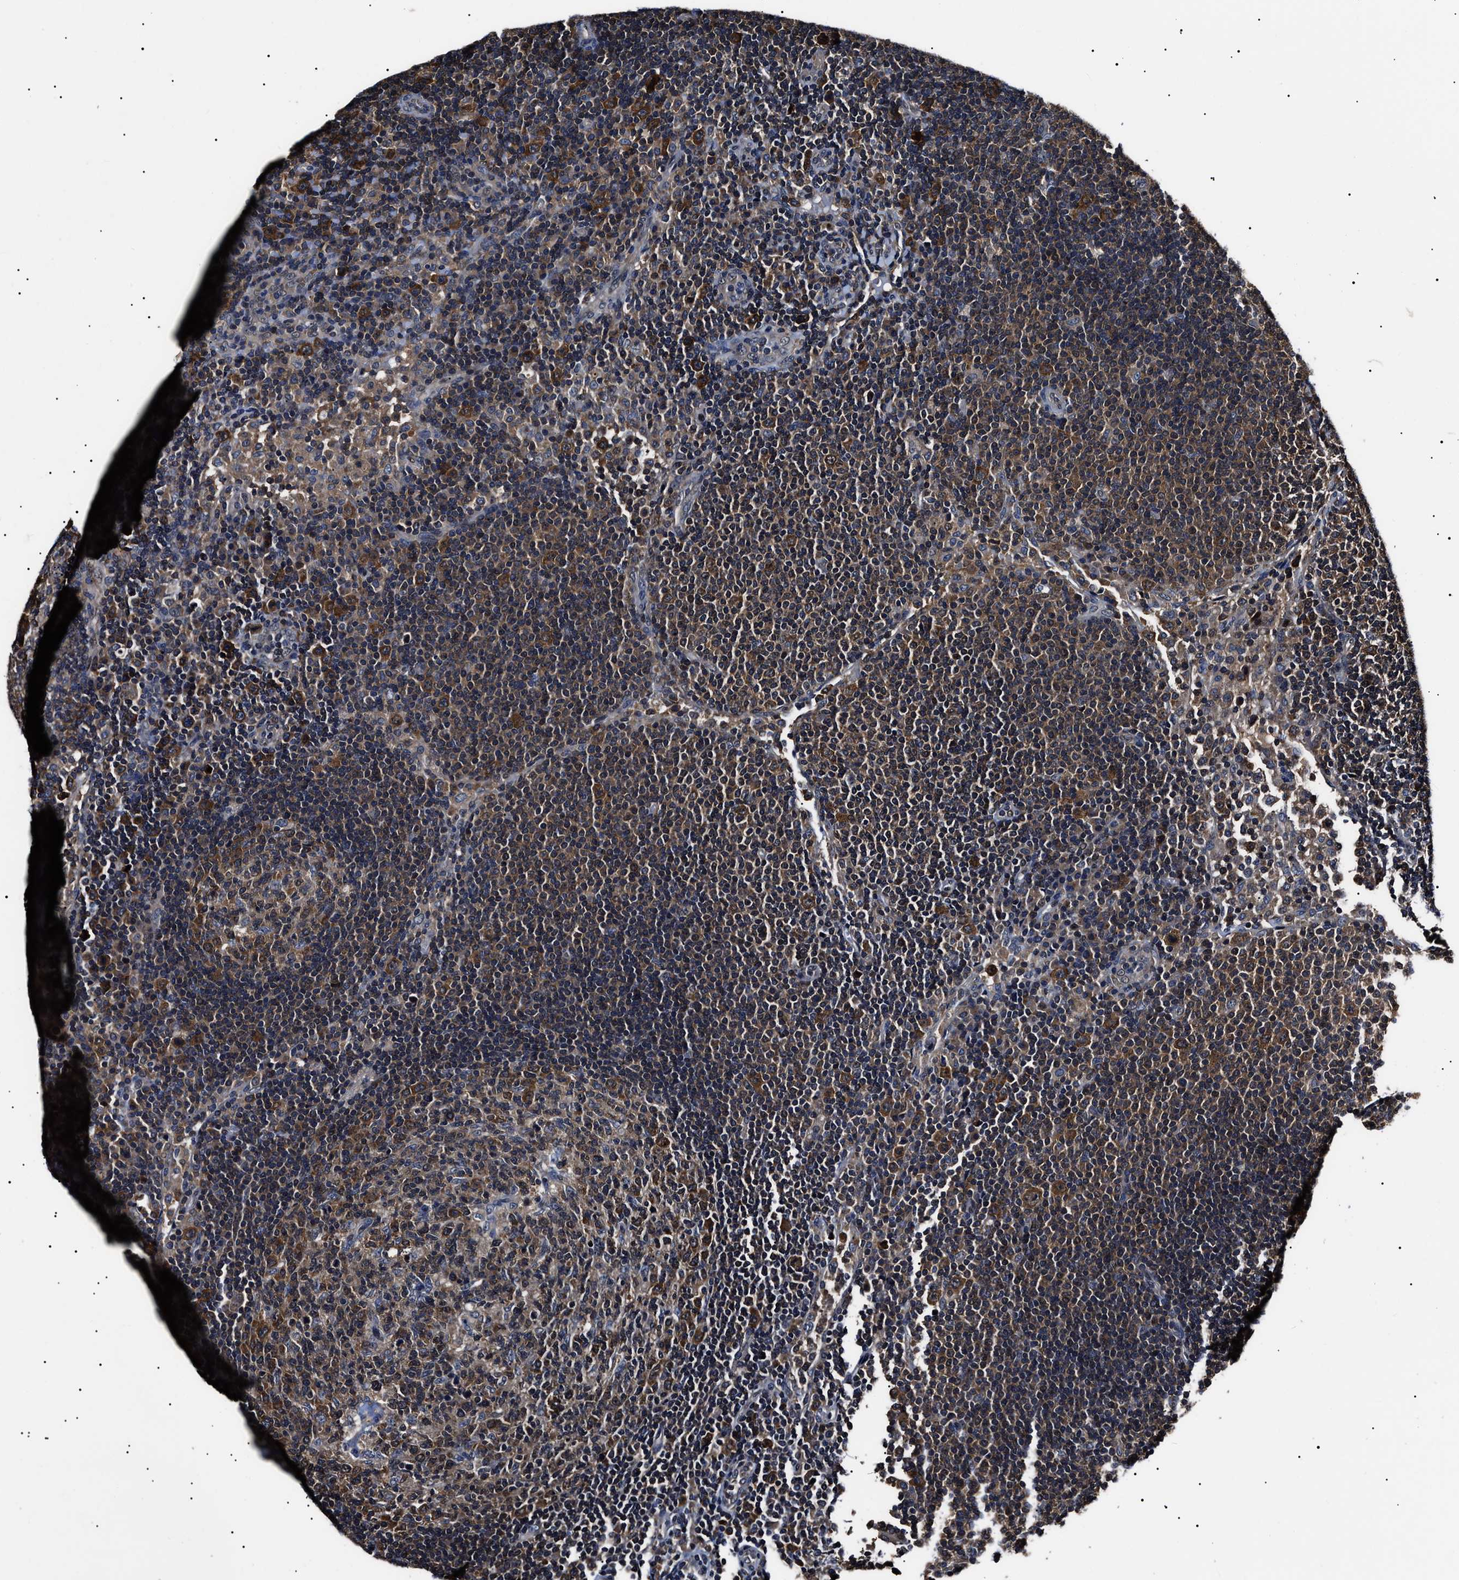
{"staining": {"intensity": "moderate", "quantity": ">75%", "location": "cytoplasmic/membranous"}, "tissue": "lymph node", "cell_type": "Germinal center cells", "image_type": "normal", "snomed": [{"axis": "morphology", "description": "Normal tissue, NOS"}, {"axis": "topography", "description": "Lymph node"}], "caption": "Germinal center cells reveal medium levels of moderate cytoplasmic/membranous staining in approximately >75% of cells in unremarkable lymph node.", "gene": "CCT8", "patient": {"sex": "female", "age": 53}}